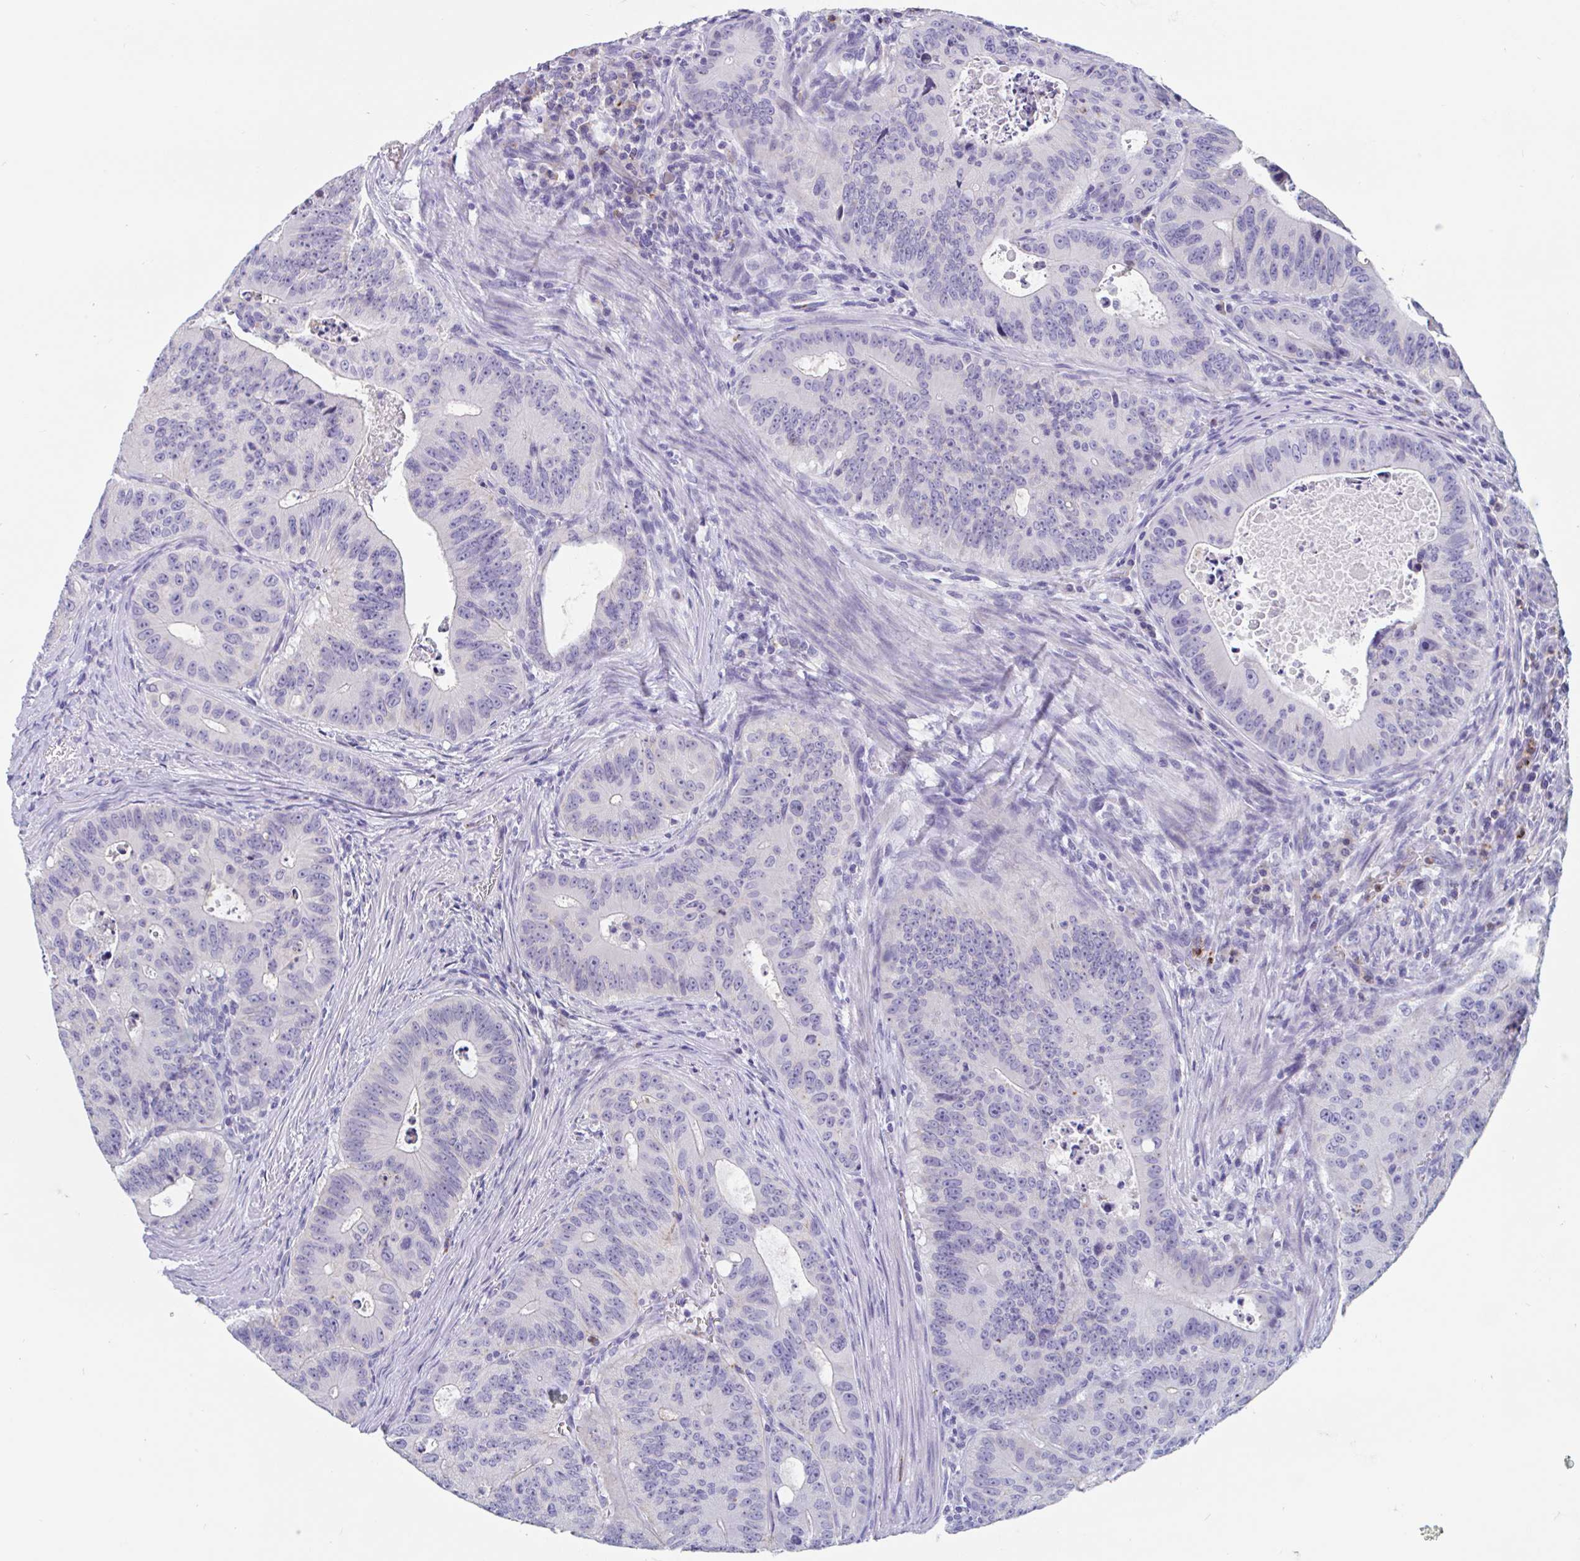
{"staining": {"intensity": "negative", "quantity": "none", "location": "none"}, "tissue": "colorectal cancer", "cell_type": "Tumor cells", "image_type": "cancer", "snomed": [{"axis": "morphology", "description": "Adenocarcinoma, NOS"}, {"axis": "topography", "description": "Colon"}], "caption": "The histopathology image exhibits no significant positivity in tumor cells of adenocarcinoma (colorectal).", "gene": "ZNHIT2", "patient": {"sex": "male", "age": 62}}